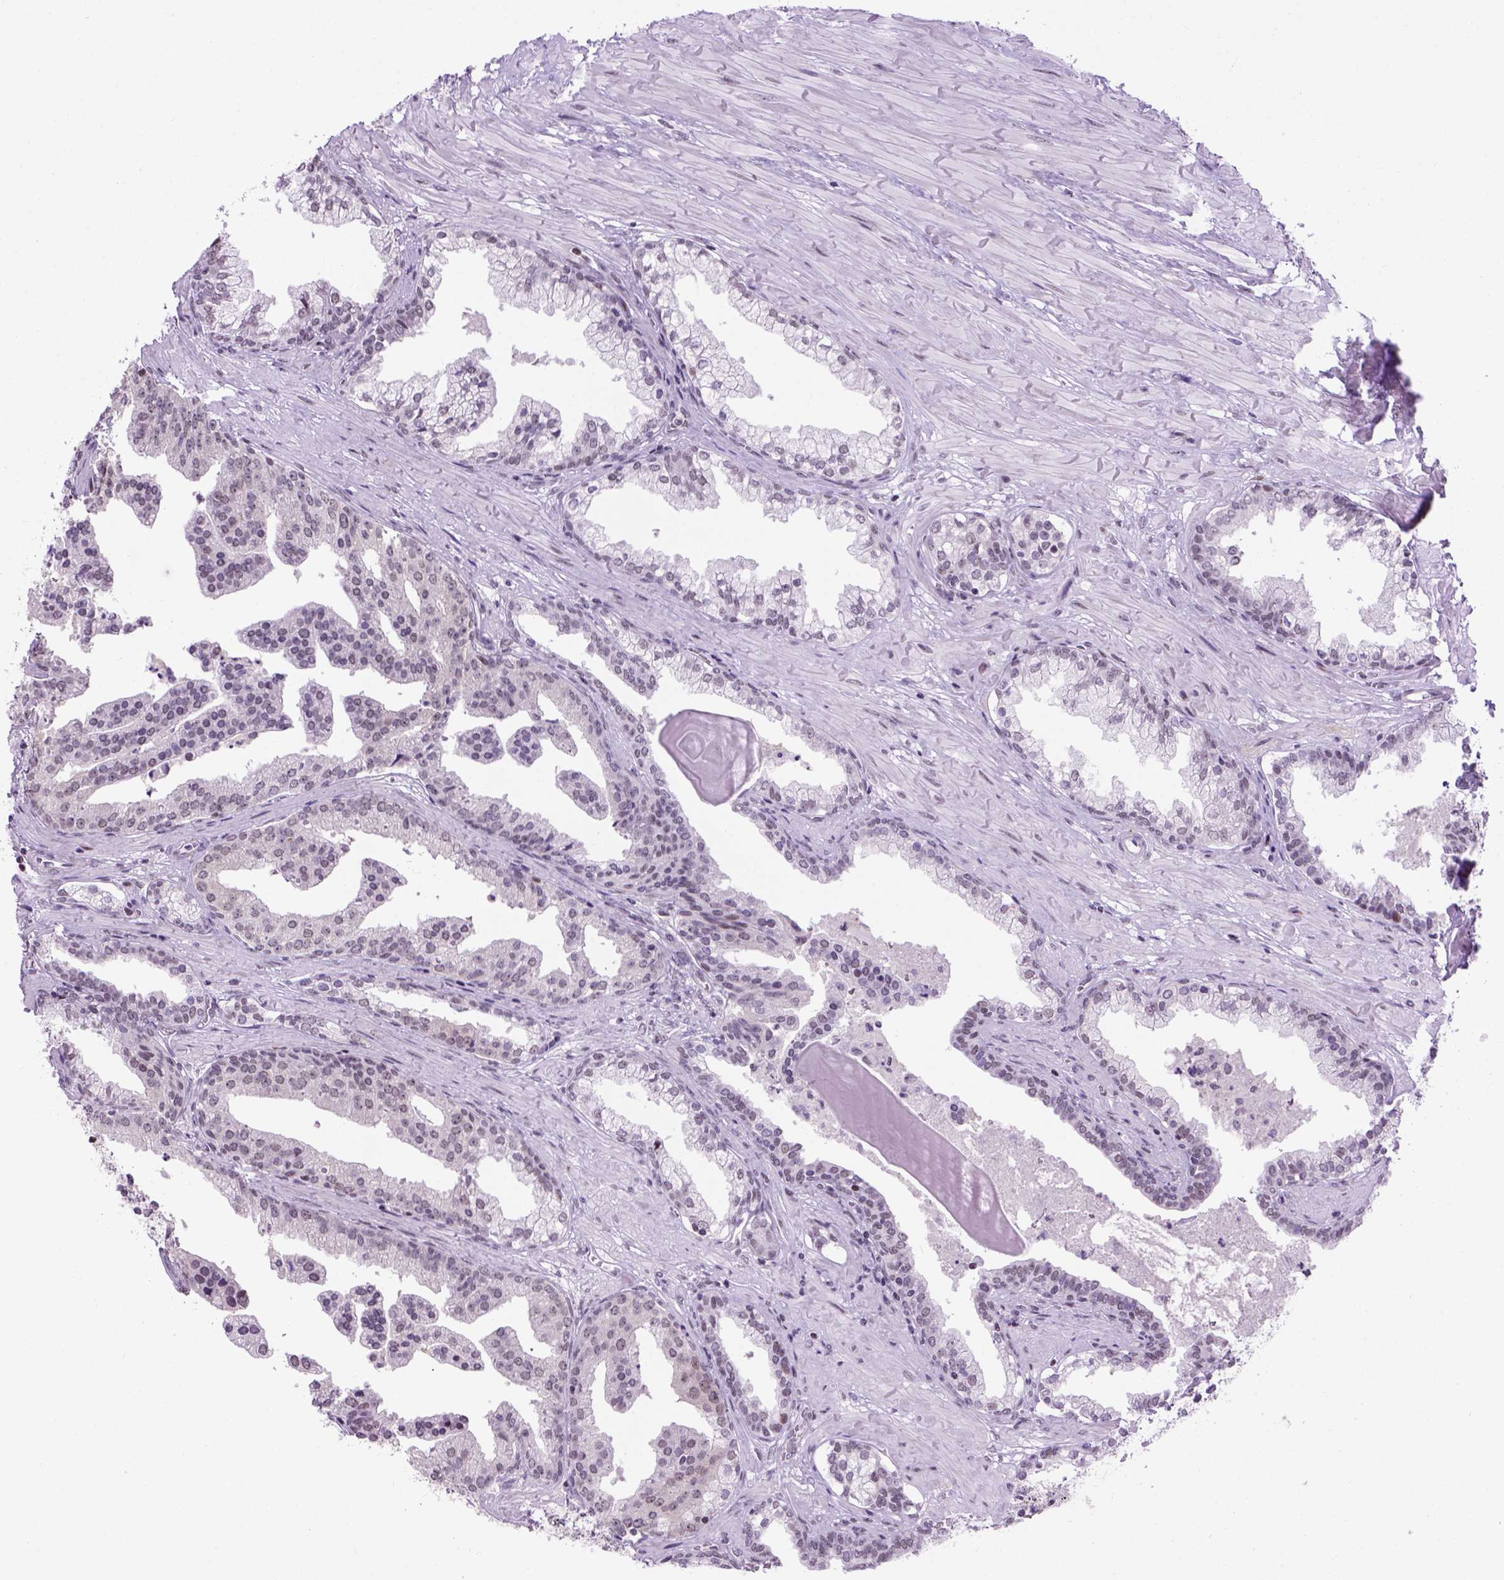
{"staining": {"intensity": "negative", "quantity": "none", "location": "none"}, "tissue": "prostate cancer", "cell_type": "Tumor cells", "image_type": "cancer", "snomed": [{"axis": "morphology", "description": "Adenocarcinoma, NOS"}, {"axis": "topography", "description": "Prostate and seminal vesicle, NOS"}, {"axis": "topography", "description": "Prostate"}], "caption": "Immunohistochemical staining of adenocarcinoma (prostate) reveals no significant staining in tumor cells. (Brightfield microscopy of DAB immunohistochemistry at high magnification).", "gene": "TBPL1", "patient": {"sex": "male", "age": 44}}